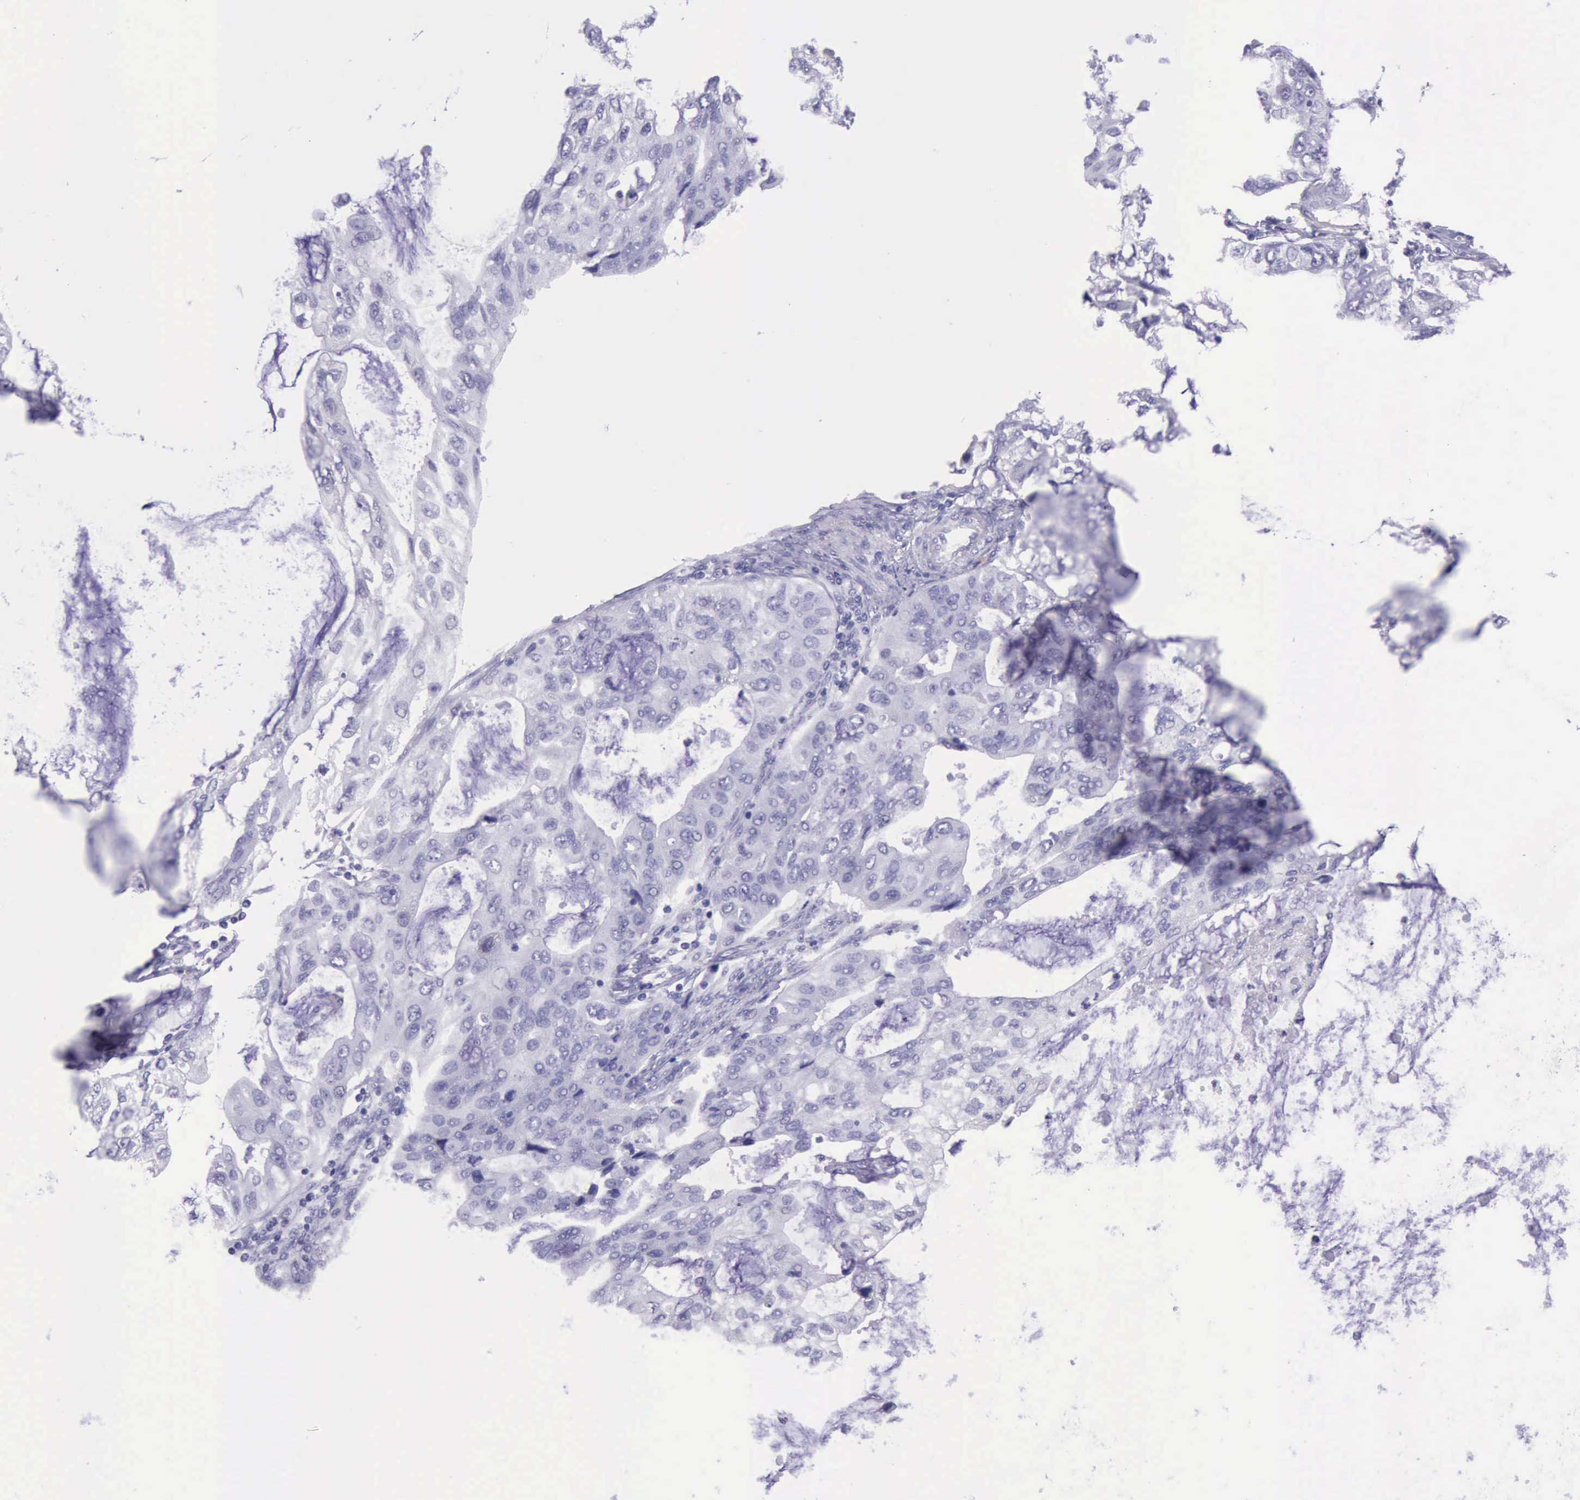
{"staining": {"intensity": "negative", "quantity": "none", "location": "none"}, "tissue": "stomach cancer", "cell_type": "Tumor cells", "image_type": "cancer", "snomed": [{"axis": "morphology", "description": "Adenocarcinoma, NOS"}, {"axis": "topography", "description": "Stomach, upper"}], "caption": "IHC of human stomach cancer reveals no expression in tumor cells. (Stains: DAB (3,3'-diaminobenzidine) IHC with hematoxylin counter stain, Microscopy: brightfield microscopy at high magnification).", "gene": "BTK", "patient": {"sex": "female", "age": 52}}